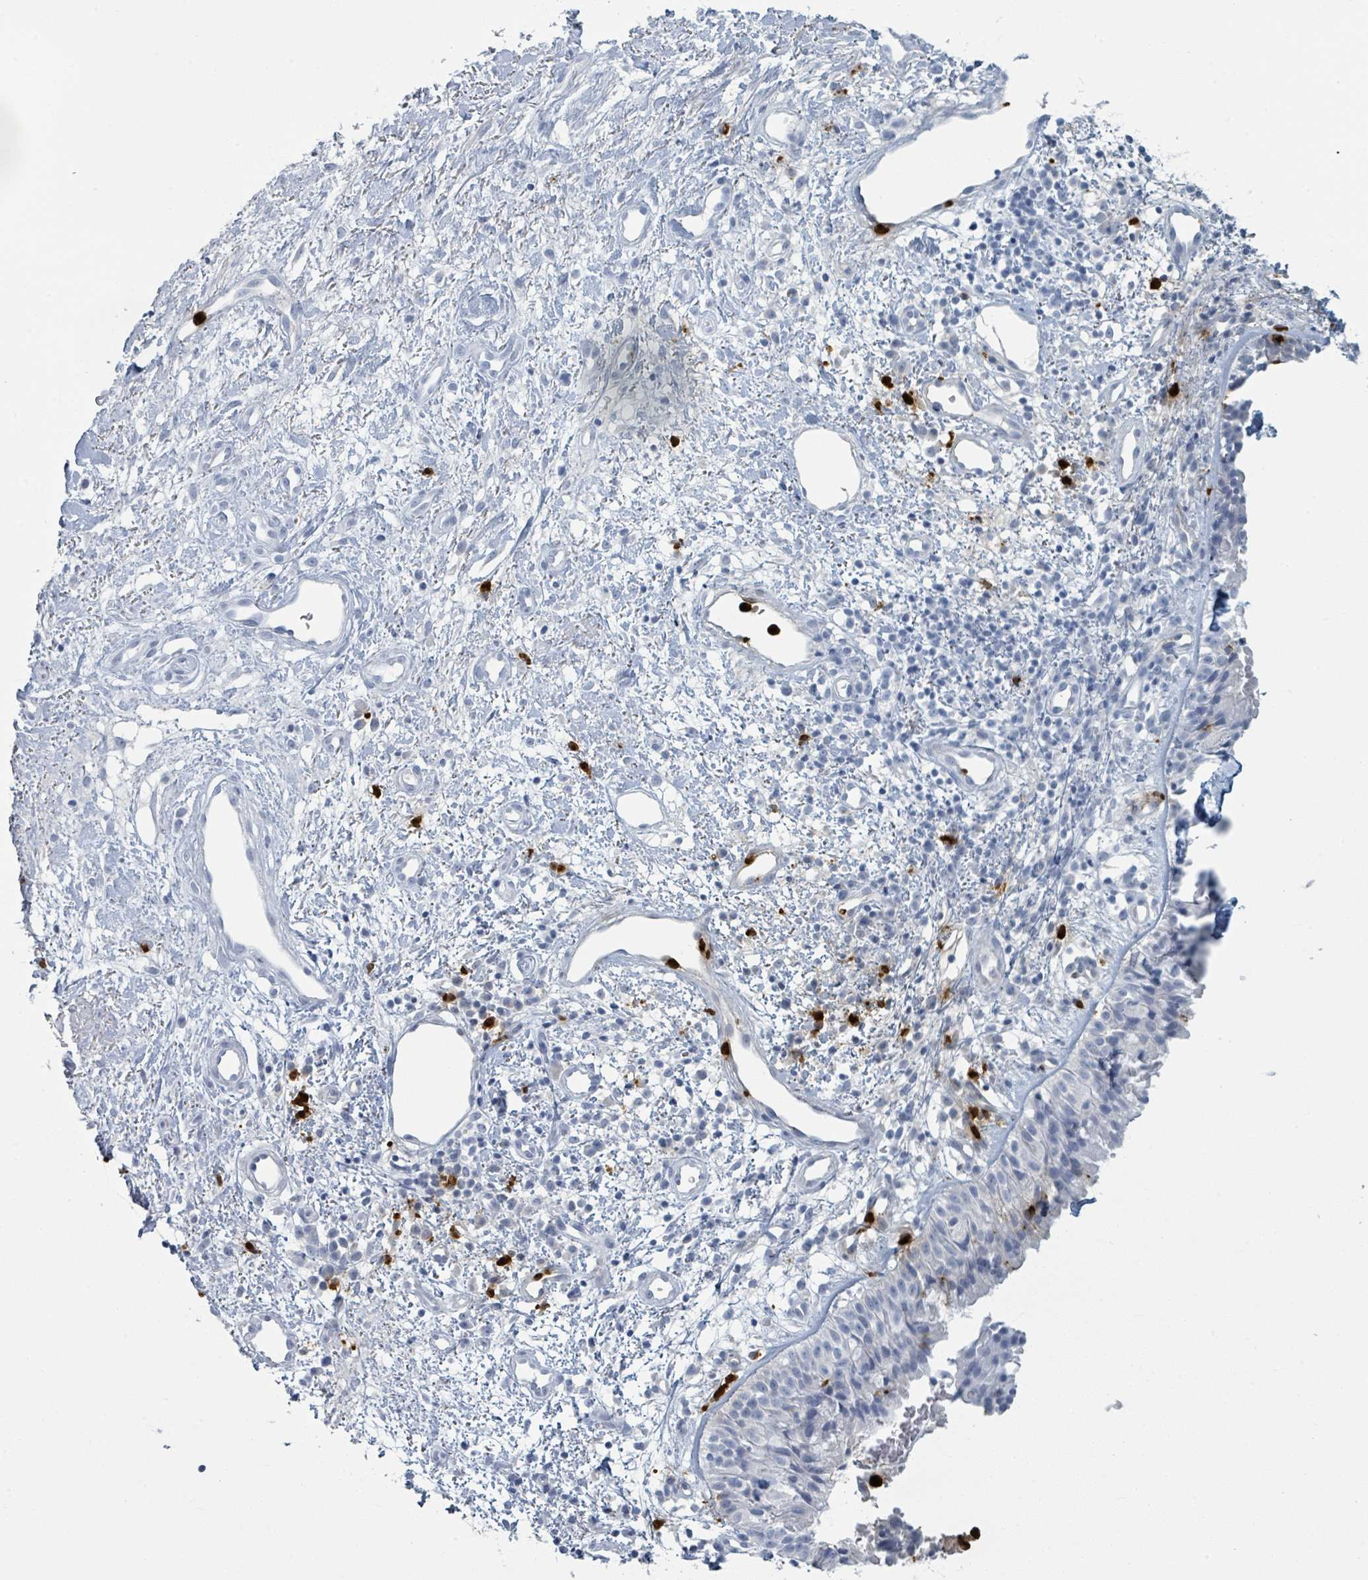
{"staining": {"intensity": "negative", "quantity": "none", "location": "none"}, "tissue": "nasopharynx", "cell_type": "Respiratory epithelial cells", "image_type": "normal", "snomed": [{"axis": "morphology", "description": "Normal tissue, NOS"}, {"axis": "topography", "description": "Cartilage tissue"}, {"axis": "topography", "description": "Nasopharynx"}, {"axis": "topography", "description": "Thyroid gland"}], "caption": "Immunohistochemical staining of normal nasopharynx demonstrates no significant positivity in respiratory epithelial cells.", "gene": "DEFA4", "patient": {"sex": "male", "age": 63}}